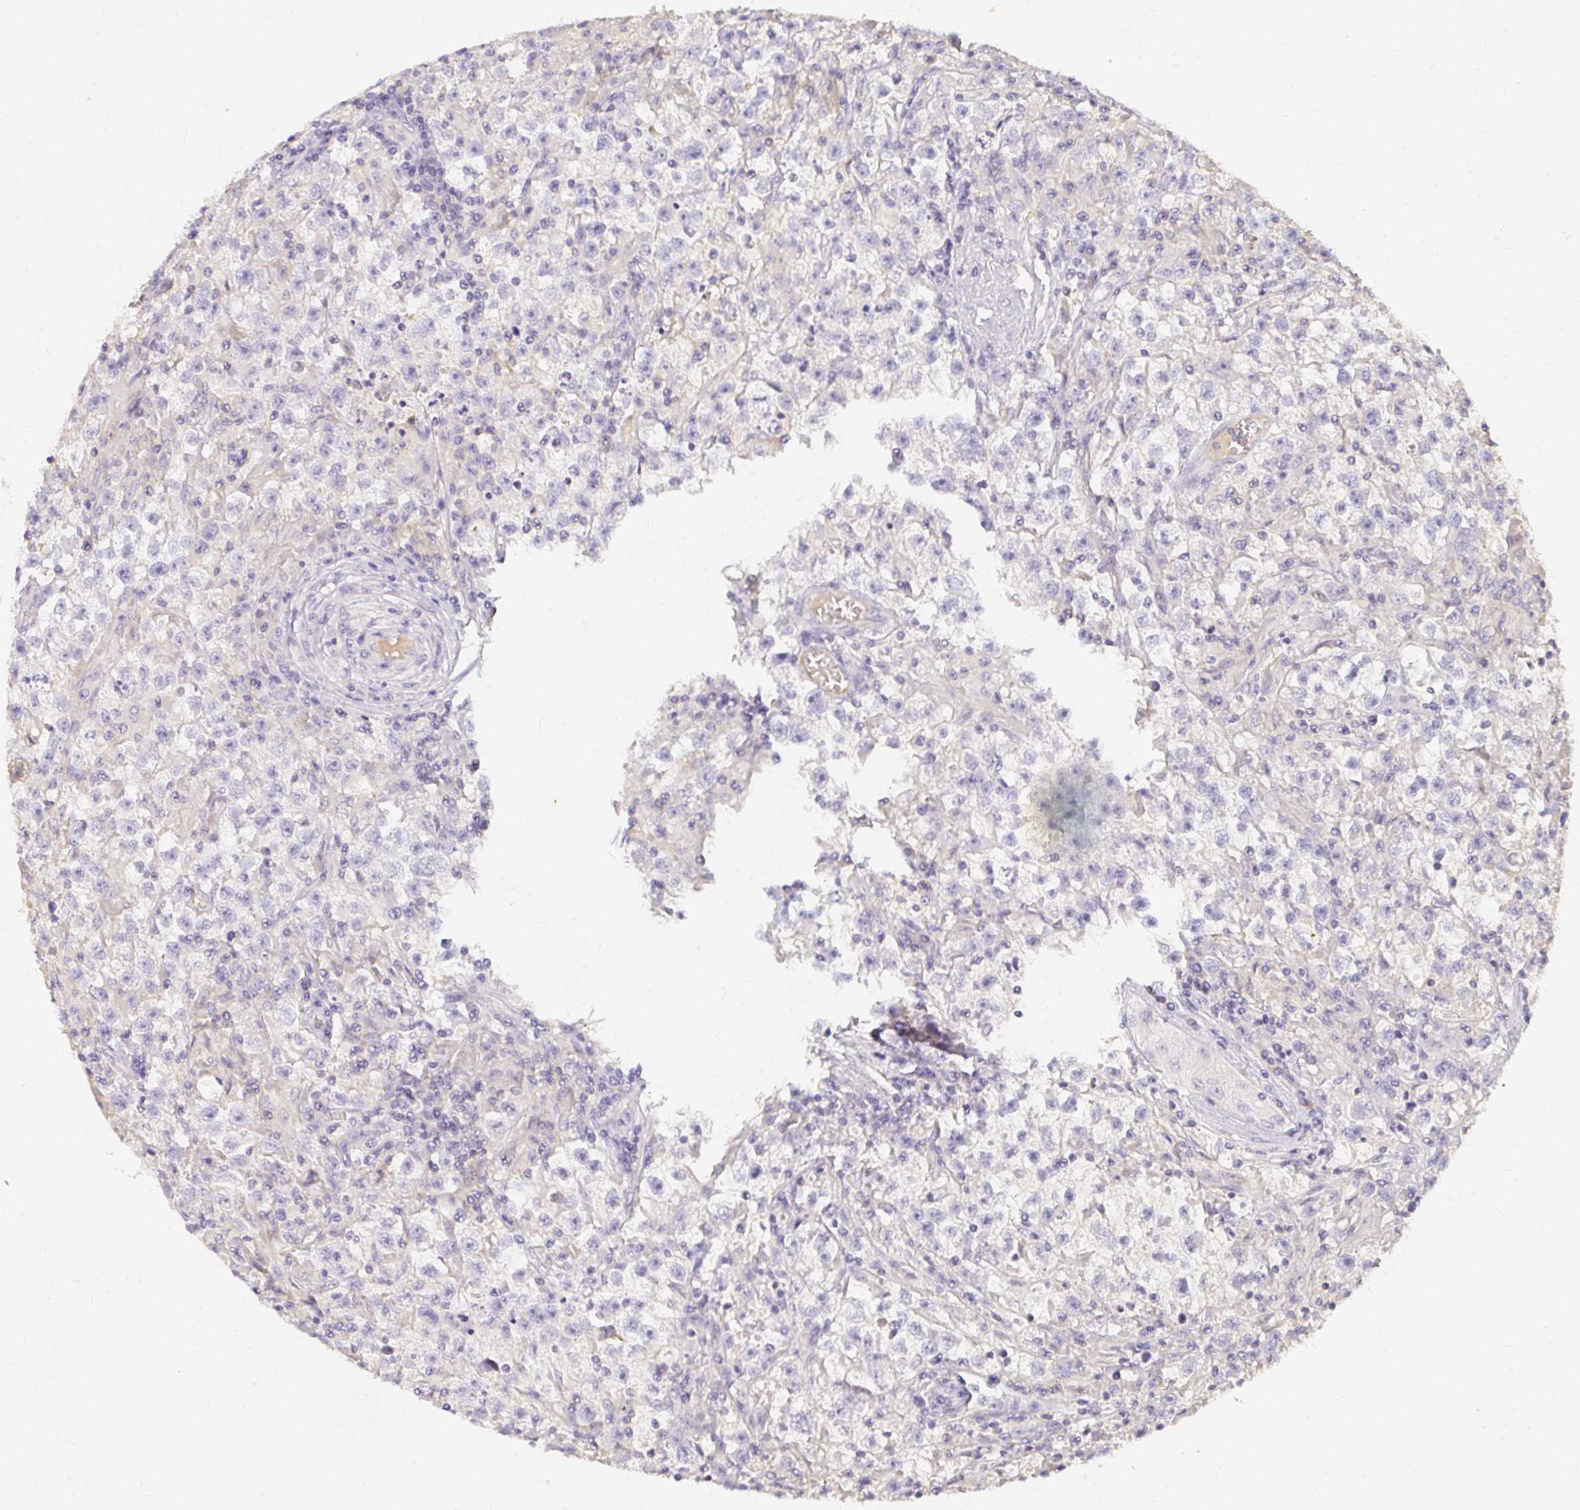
{"staining": {"intensity": "negative", "quantity": "none", "location": "none"}, "tissue": "testis cancer", "cell_type": "Tumor cells", "image_type": "cancer", "snomed": [{"axis": "morphology", "description": "Seminoma, NOS"}, {"axis": "topography", "description": "Testis"}], "caption": "Immunohistochemistry histopathology image of neoplastic tissue: human testis seminoma stained with DAB (3,3'-diaminobenzidine) exhibits no significant protein staining in tumor cells.", "gene": "LOXL4", "patient": {"sex": "male", "age": 31}}